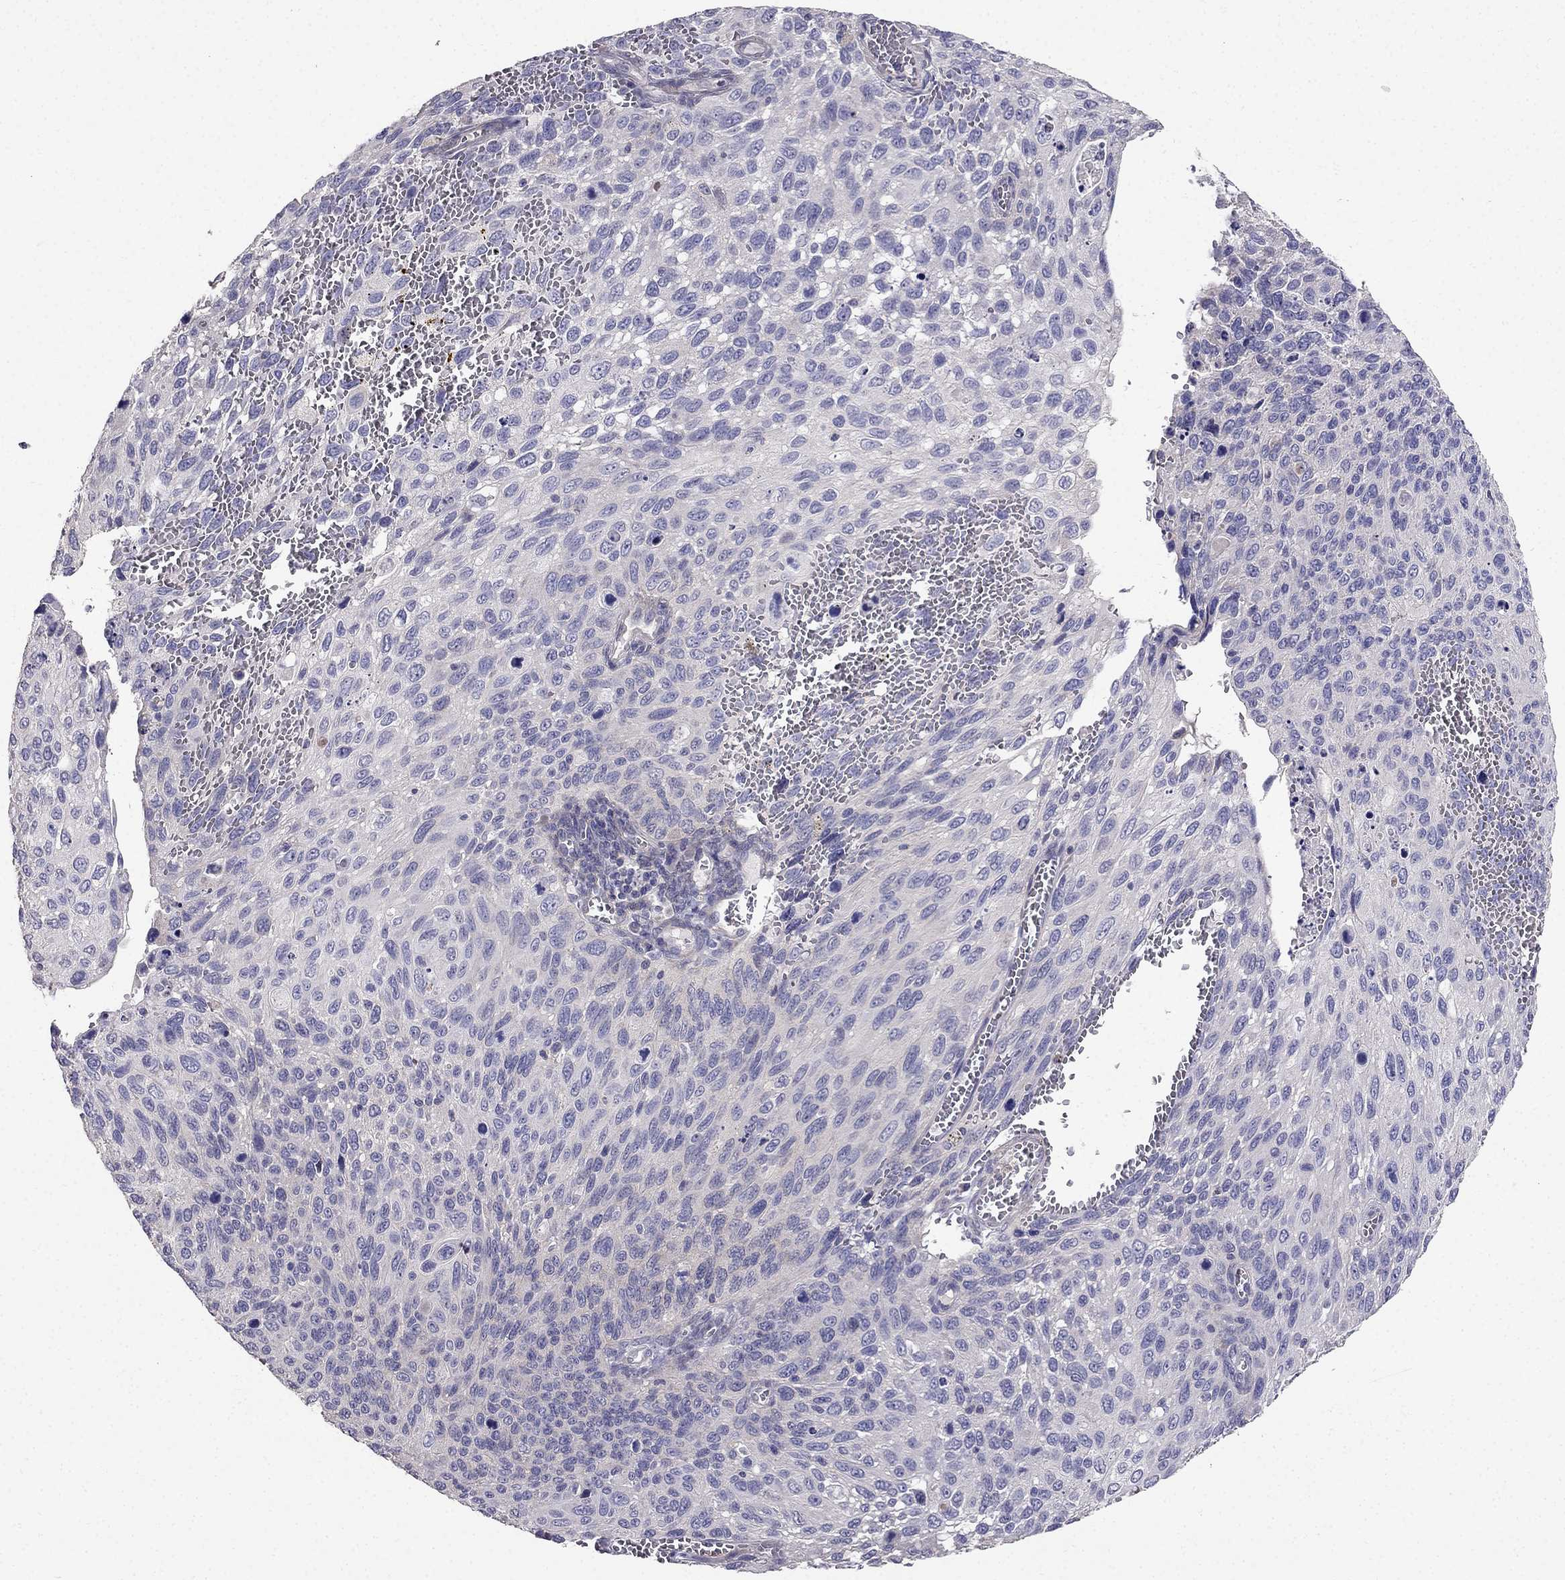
{"staining": {"intensity": "negative", "quantity": "none", "location": "none"}, "tissue": "cervical cancer", "cell_type": "Tumor cells", "image_type": "cancer", "snomed": [{"axis": "morphology", "description": "Squamous cell carcinoma, NOS"}, {"axis": "topography", "description": "Cervix"}], "caption": "Human cervical squamous cell carcinoma stained for a protein using IHC displays no staining in tumor cells.", "gene": "AS3MT", "patient": {"sex": "female", "age": 70}}